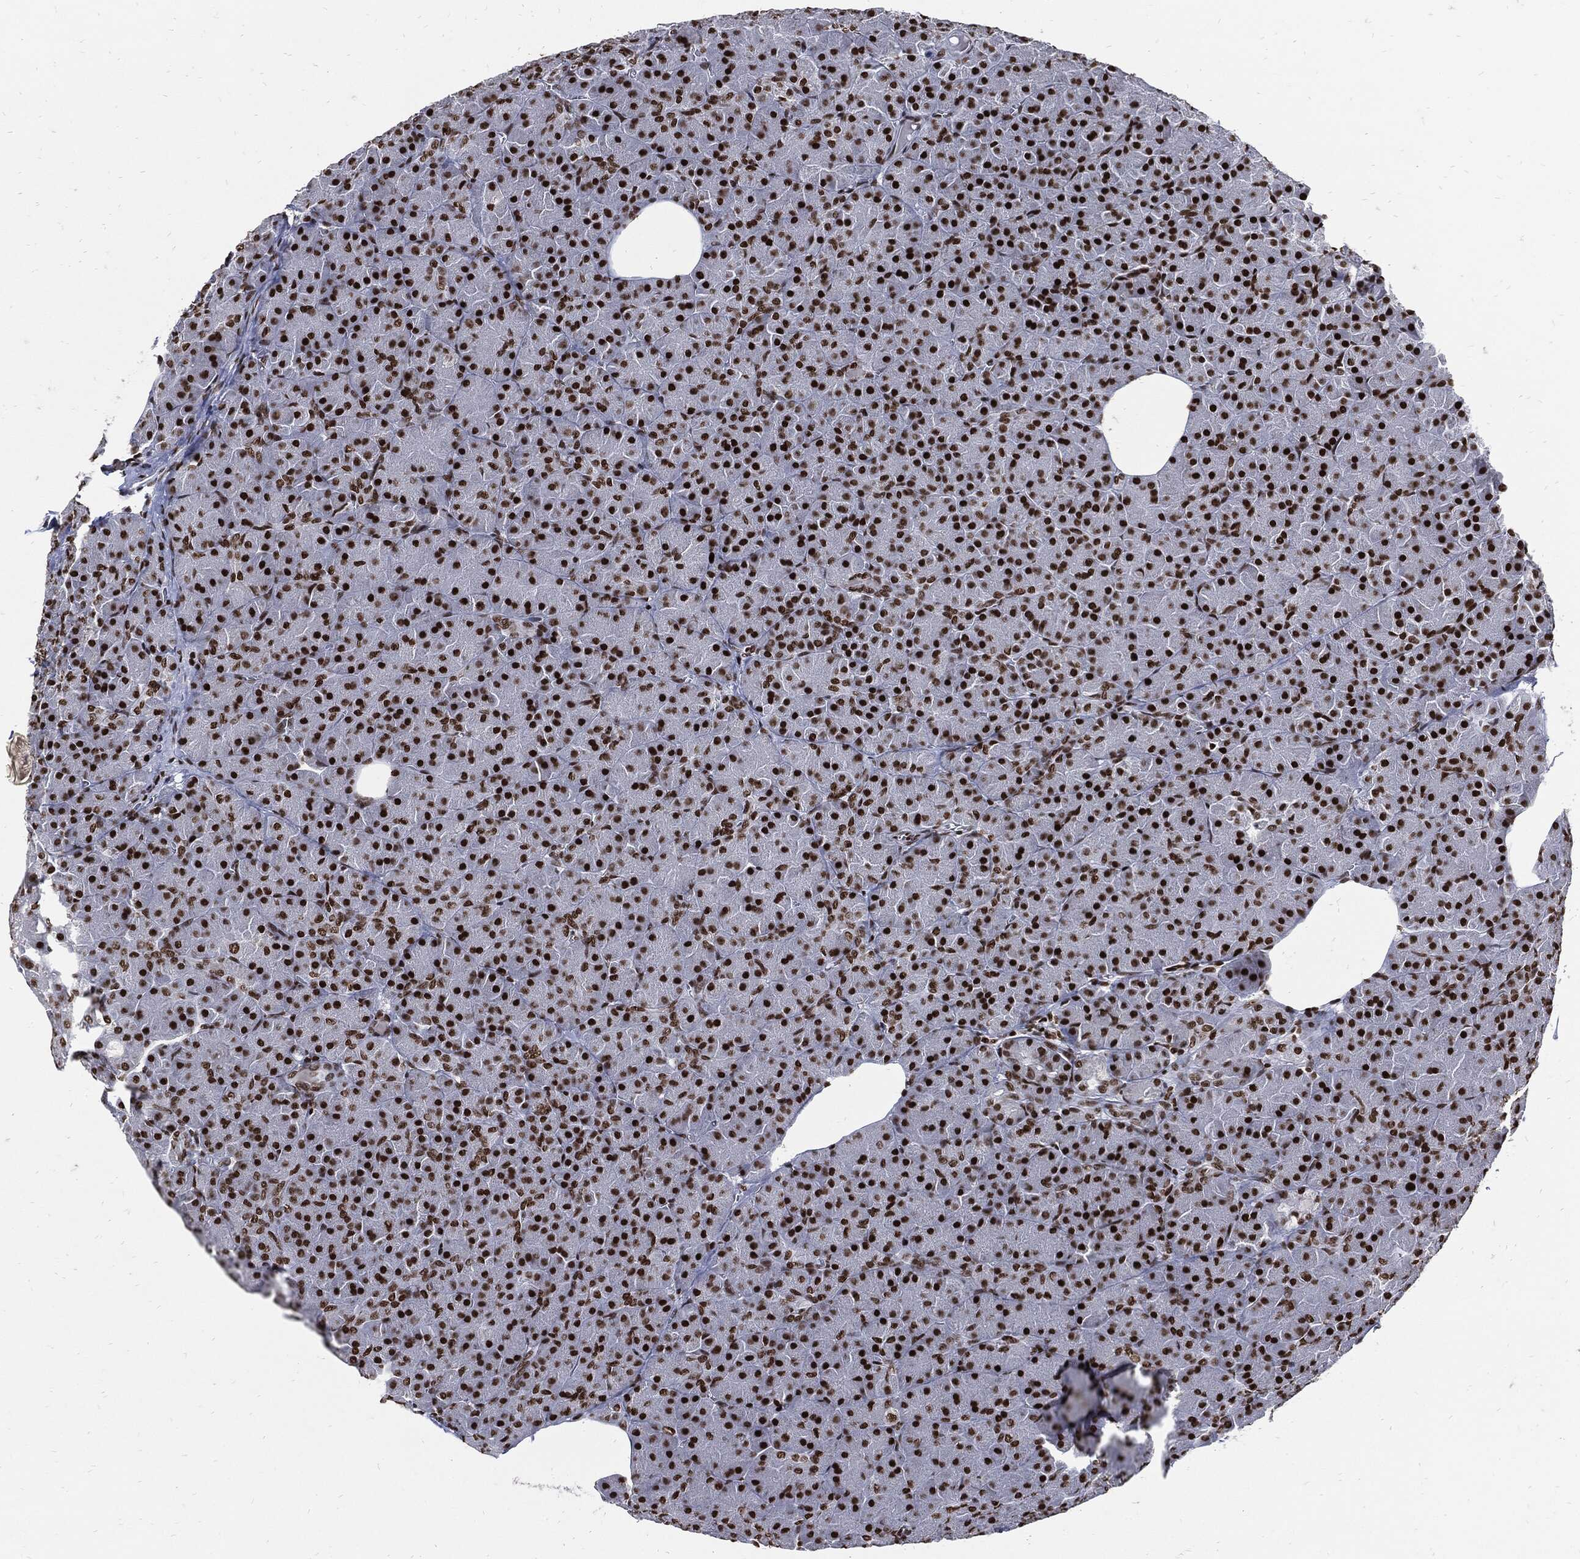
{"staining": {"intensity": "strong", "quantity": ">75%", "location": "nuclear"}, "tissue": "pancreas", "cell_type": "Exocrine glandular cells", "image_type": "normal", "snomed": [{"axis": "morphology", "description": "Normal tissue, NOS"}, {"axis": "topography", "description": "Pancreas"}], "caption": "About >75% of exocrine glandular cells in unremarkable pancreas display strong nuclear protein positivity as visualized by brown immunohistochemical staining.", "gene": "TERF2", "patient": {"sex": "male", "age": 61}}